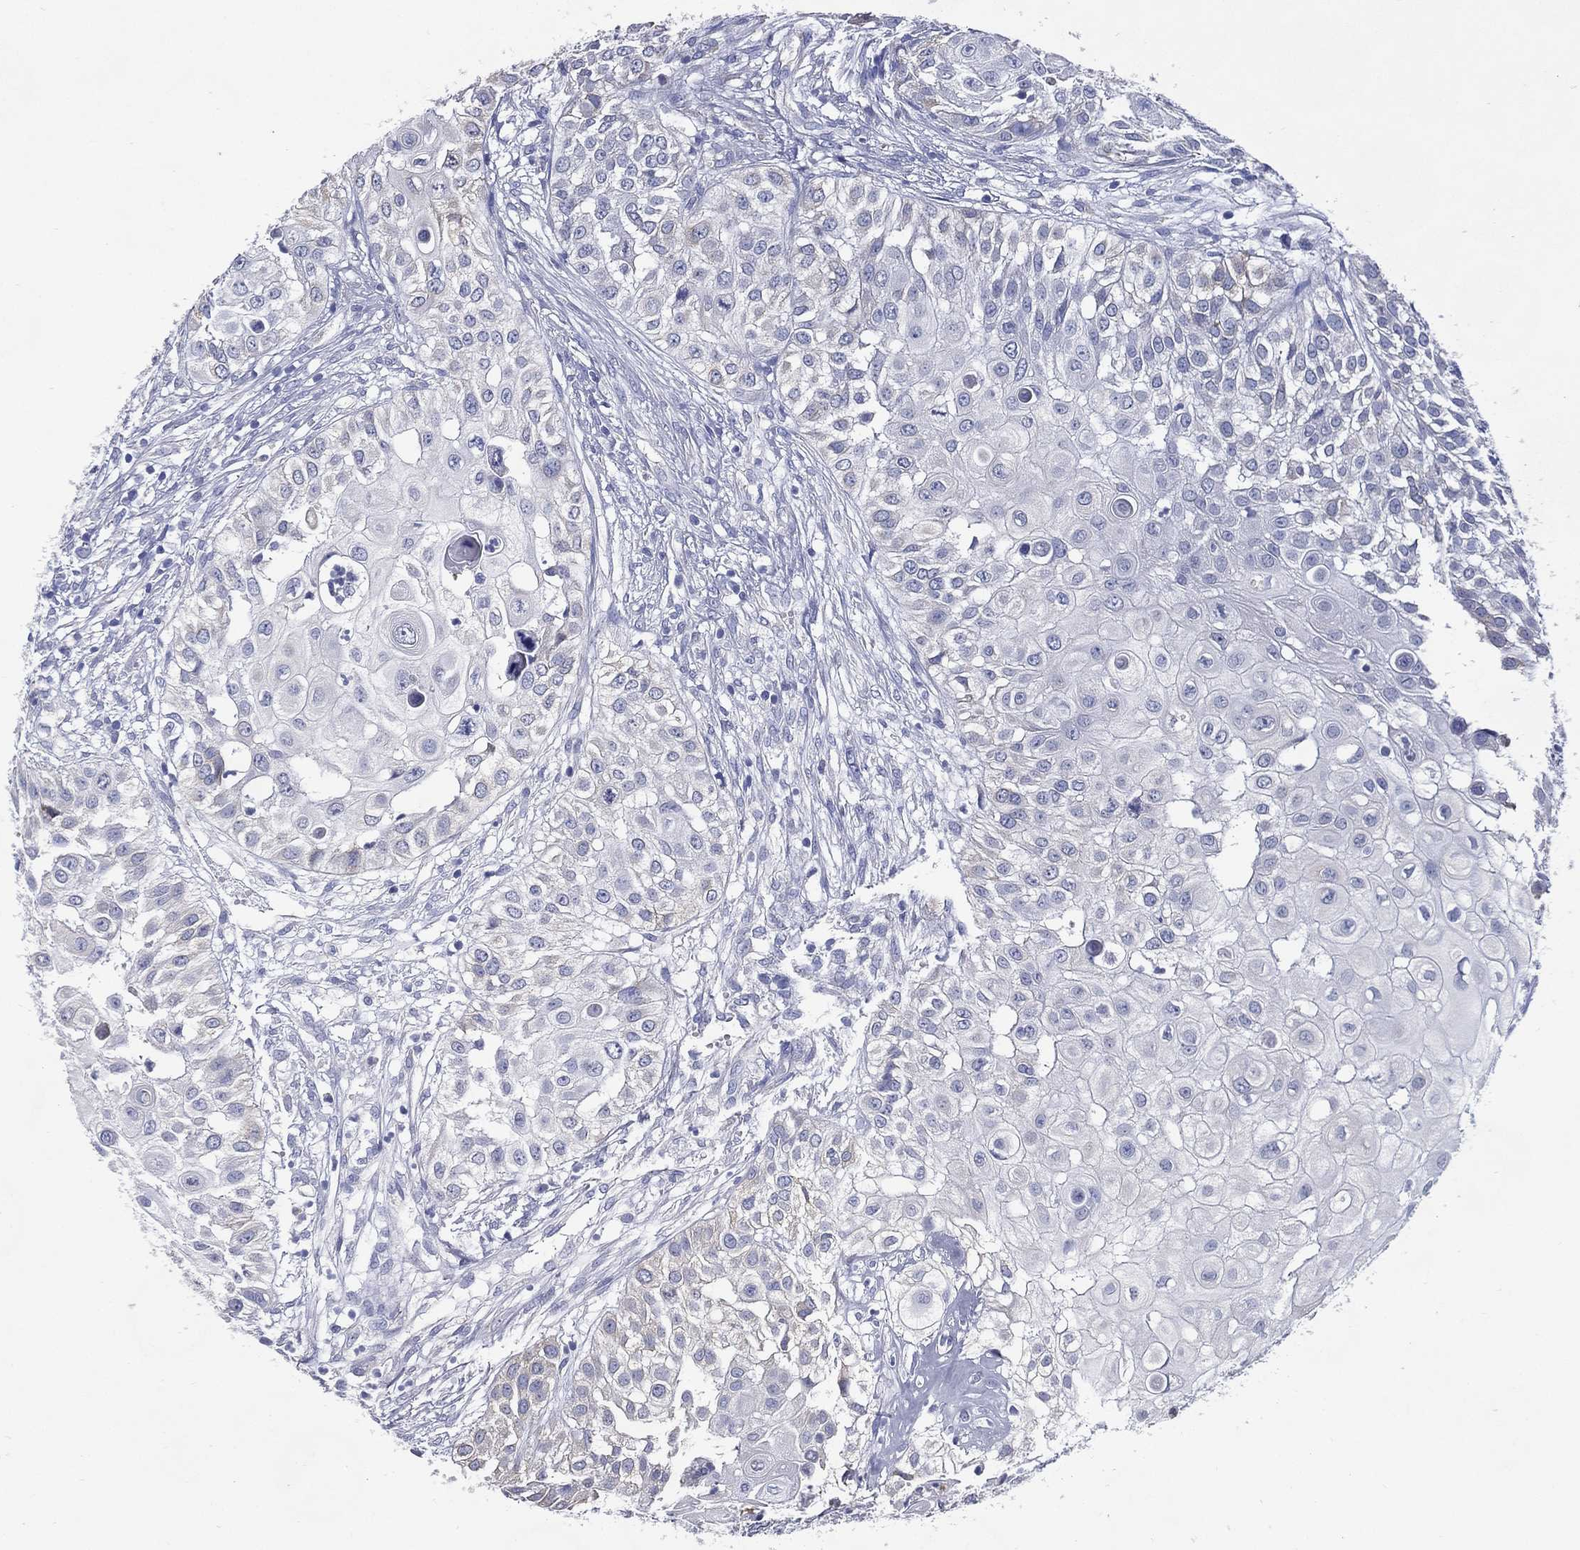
{"staining": {"intensity": "negative", "quantity": "none", "location": "none"}, "tissue": "urothelial cancer", "cell_type": "Tumor cells", "image_type": "cancer", "snomed": [{"axis": "morphology", "description": "Urothelial carcinoma, High grade"}, {"axis": "topography", "description": "Urinary bladder"}], "caption": "High magnification brightfield microscopy of urothelial carcinoma (high-grade) stained with DAB (3,3'-diaminobenzidine) (brown) and counterstained with hematoxylin (blue): tumor cells show no significant expression. Brightfield microscopy of IHC stained with DAB (brown) and hematoxylin (blue), captured at high magnification.", "gene": "C19orf18", "patient": {"sex": "female", "age": 79}}